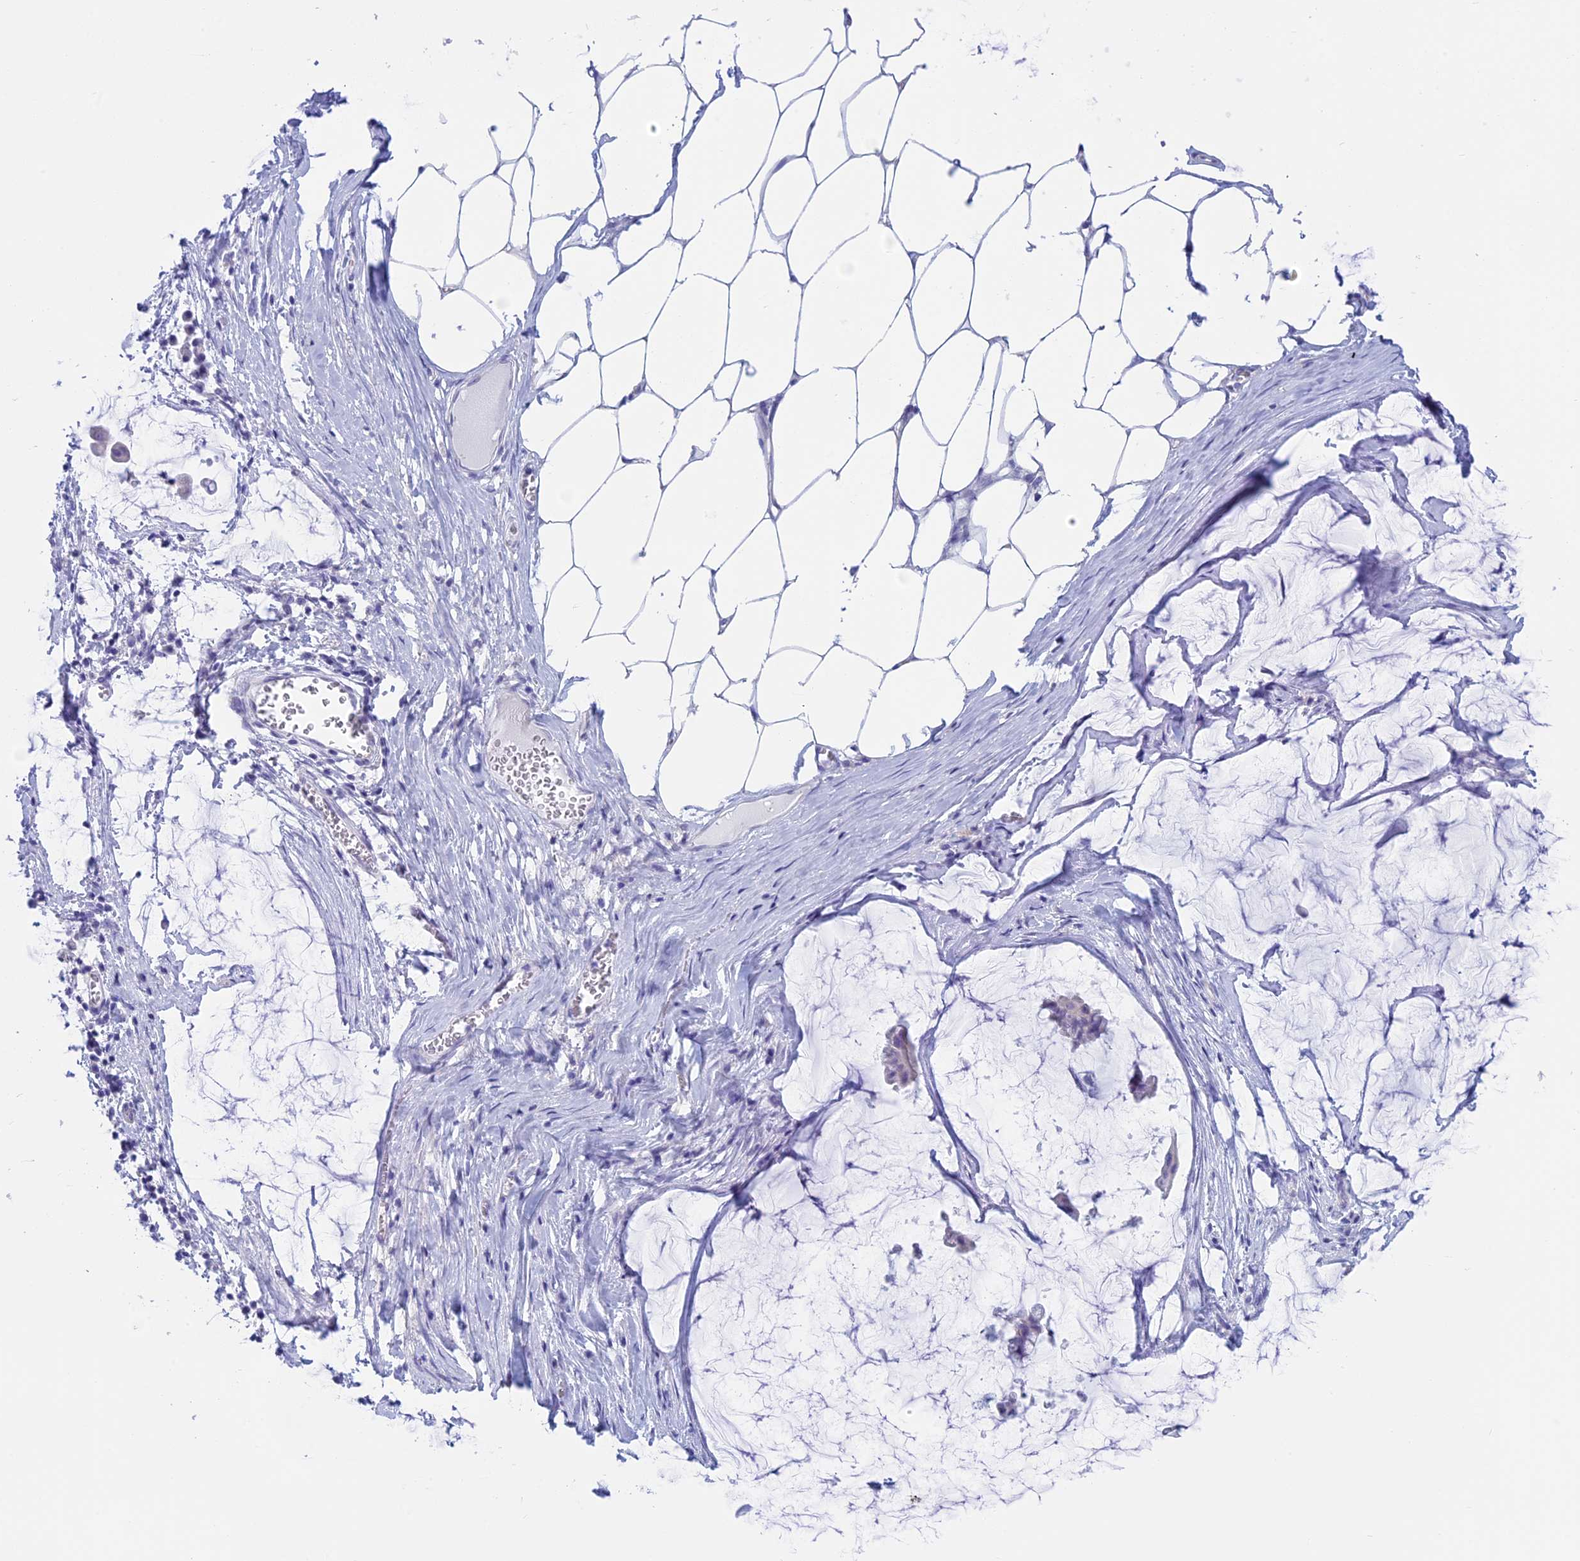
{"staining": {"intensity": "negative", "quantity": "none", "location": "none"}, "tissue": "ovarian cancer", "cell_type": "Tumor cells", "image_type": "cancer", "snomed": [{"axis": "morphology", "description": "Cystadenocarcinoma, mucinous, NOS"}, {"axis": "topography", "description": "Ovary"}], "caption": "Tumor cells are negative for brown protein staining in ovarian mucinous cystadenocarcinoma. The staining is performed using DAB brown chromogen with nuclei counter-stained in using hematoxylin.", "gene": "RP1", "patient": {"sex": "female", "age": 73}}